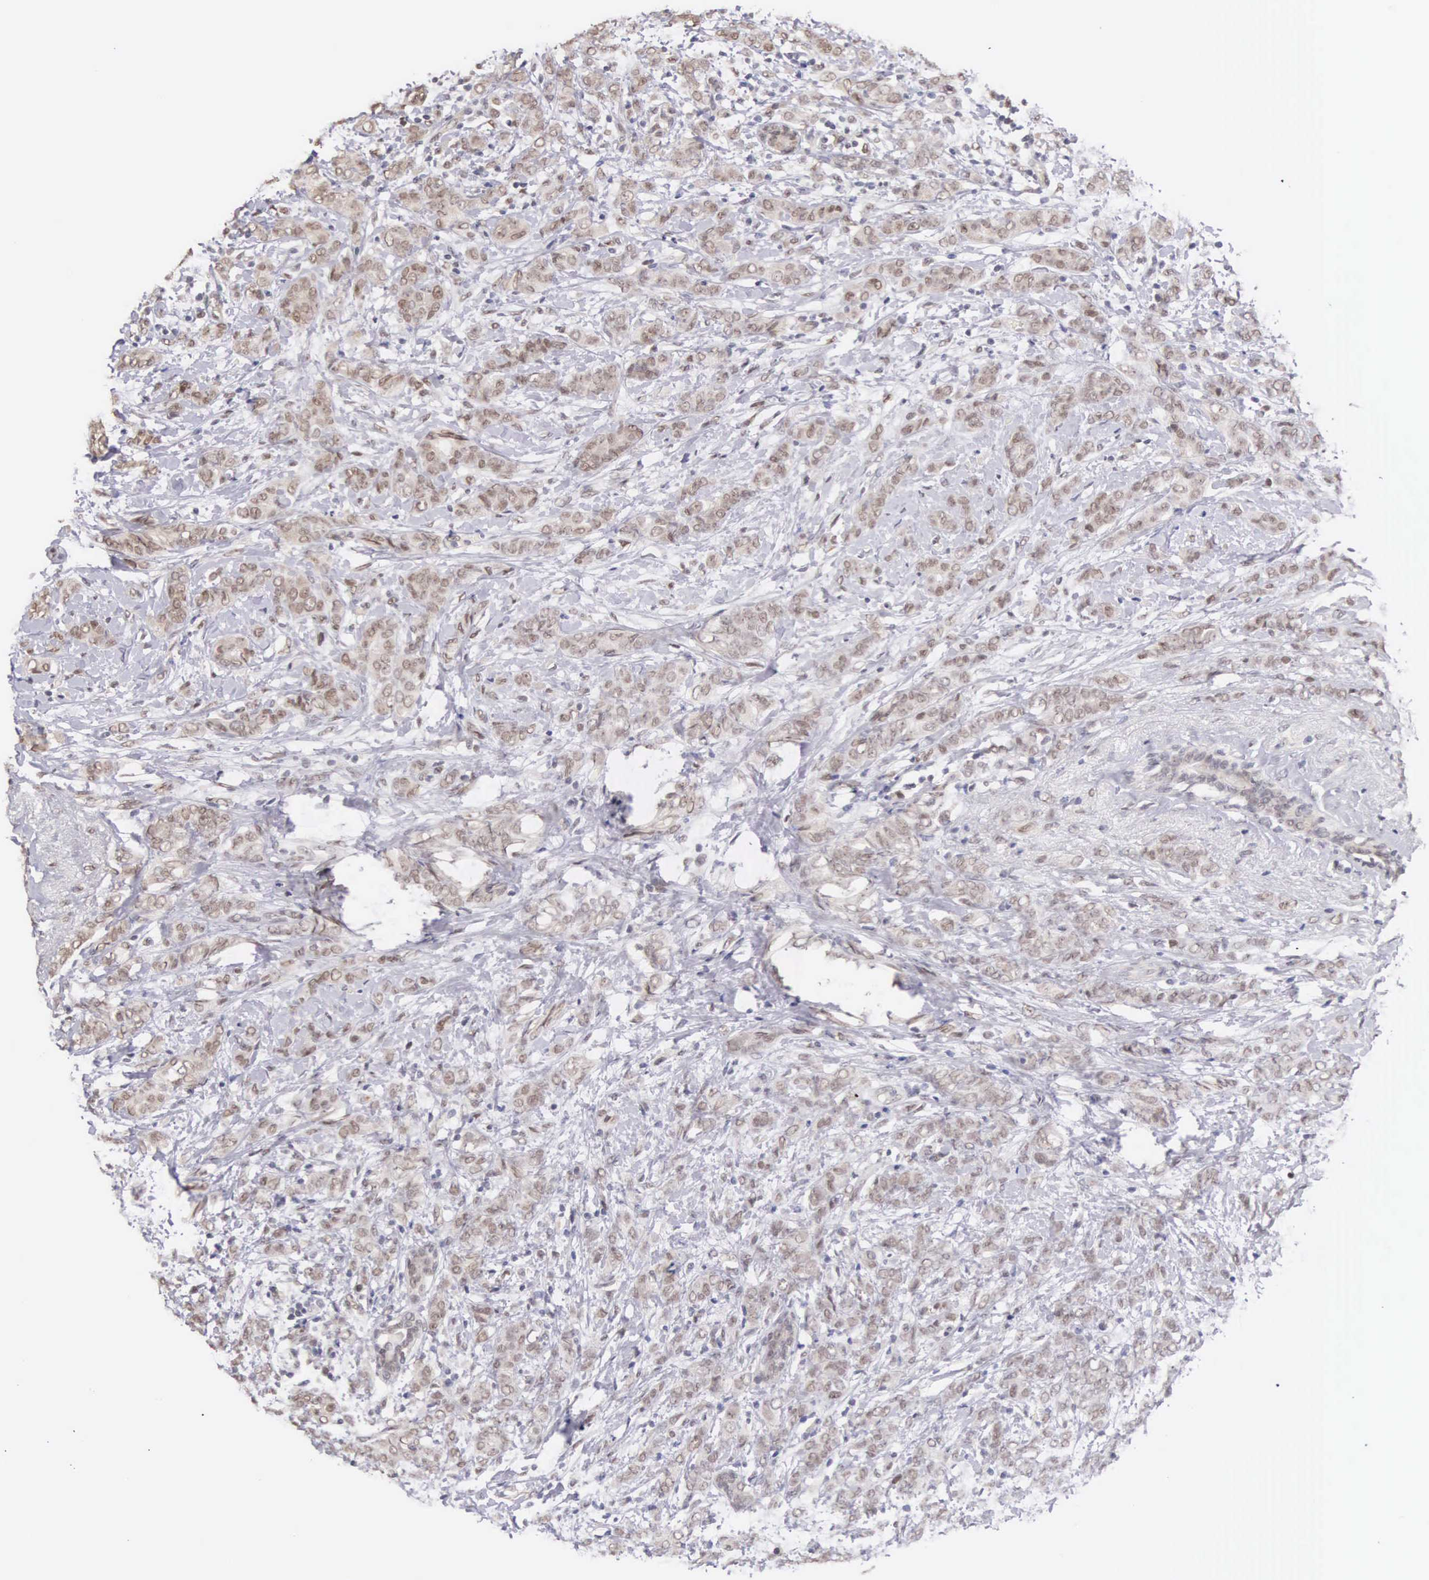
{"staining": {"intensity": "weak", "quantity": "<25%", "location": "nuclear"}, "tissue": "breast cancer", "cell_type": "Tumor cells", "image_type": "cancer", "snomed": [{"axis": "morphology", "description": "Duct carcinoma"}, {"axis": "topography", "description": "Breast"}], "caption": "Photomicrograph shows no protein expression in tumor cells of invasive ductal carcinoma (breast) tissue.", "gene": "HMGXB4", "patient": {"sex": "female", "age": 53}}